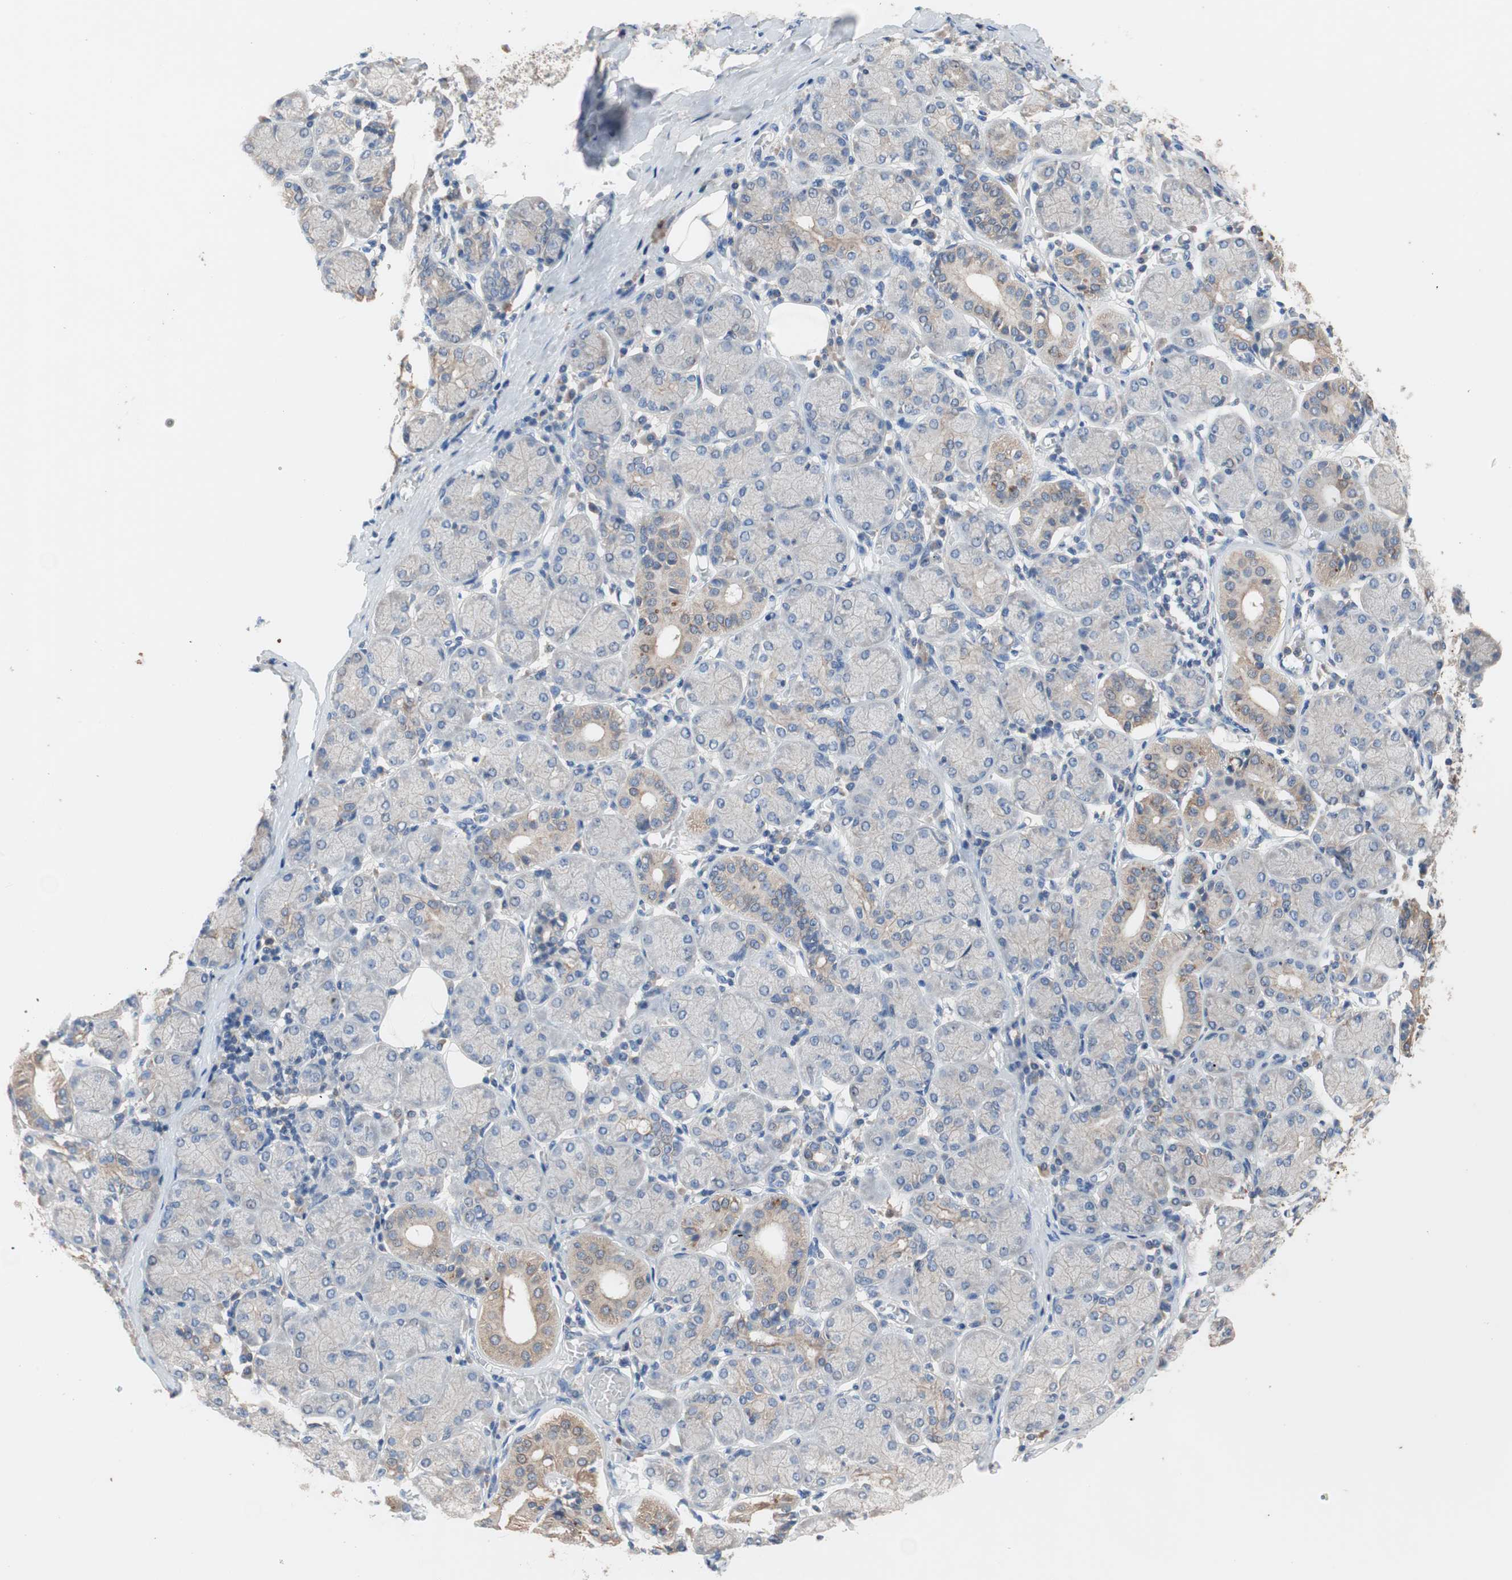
{"staining": {"intensity": "weak", "quantity": "25%-75%", "location": "cytoplasmic/membranous"}, "tissue": "salivary gland", "cell_type": "Glandular cells", "image_type": "normal", "snomed": [{"axis": "morphology", "description": "Normal tissue, NOS"}, {"axis": "topography", "description": "Salivary gland"}], "caption": "Protein analysis of benign salivary gland reveals weak cytoplasmic/membranous expression in about 25%-75% of glandular cells. (DAB IHC with brightfield microscopy, high magnification).", "gene": "ADAP1", "patient": {"sex": "female", "age": 24}}